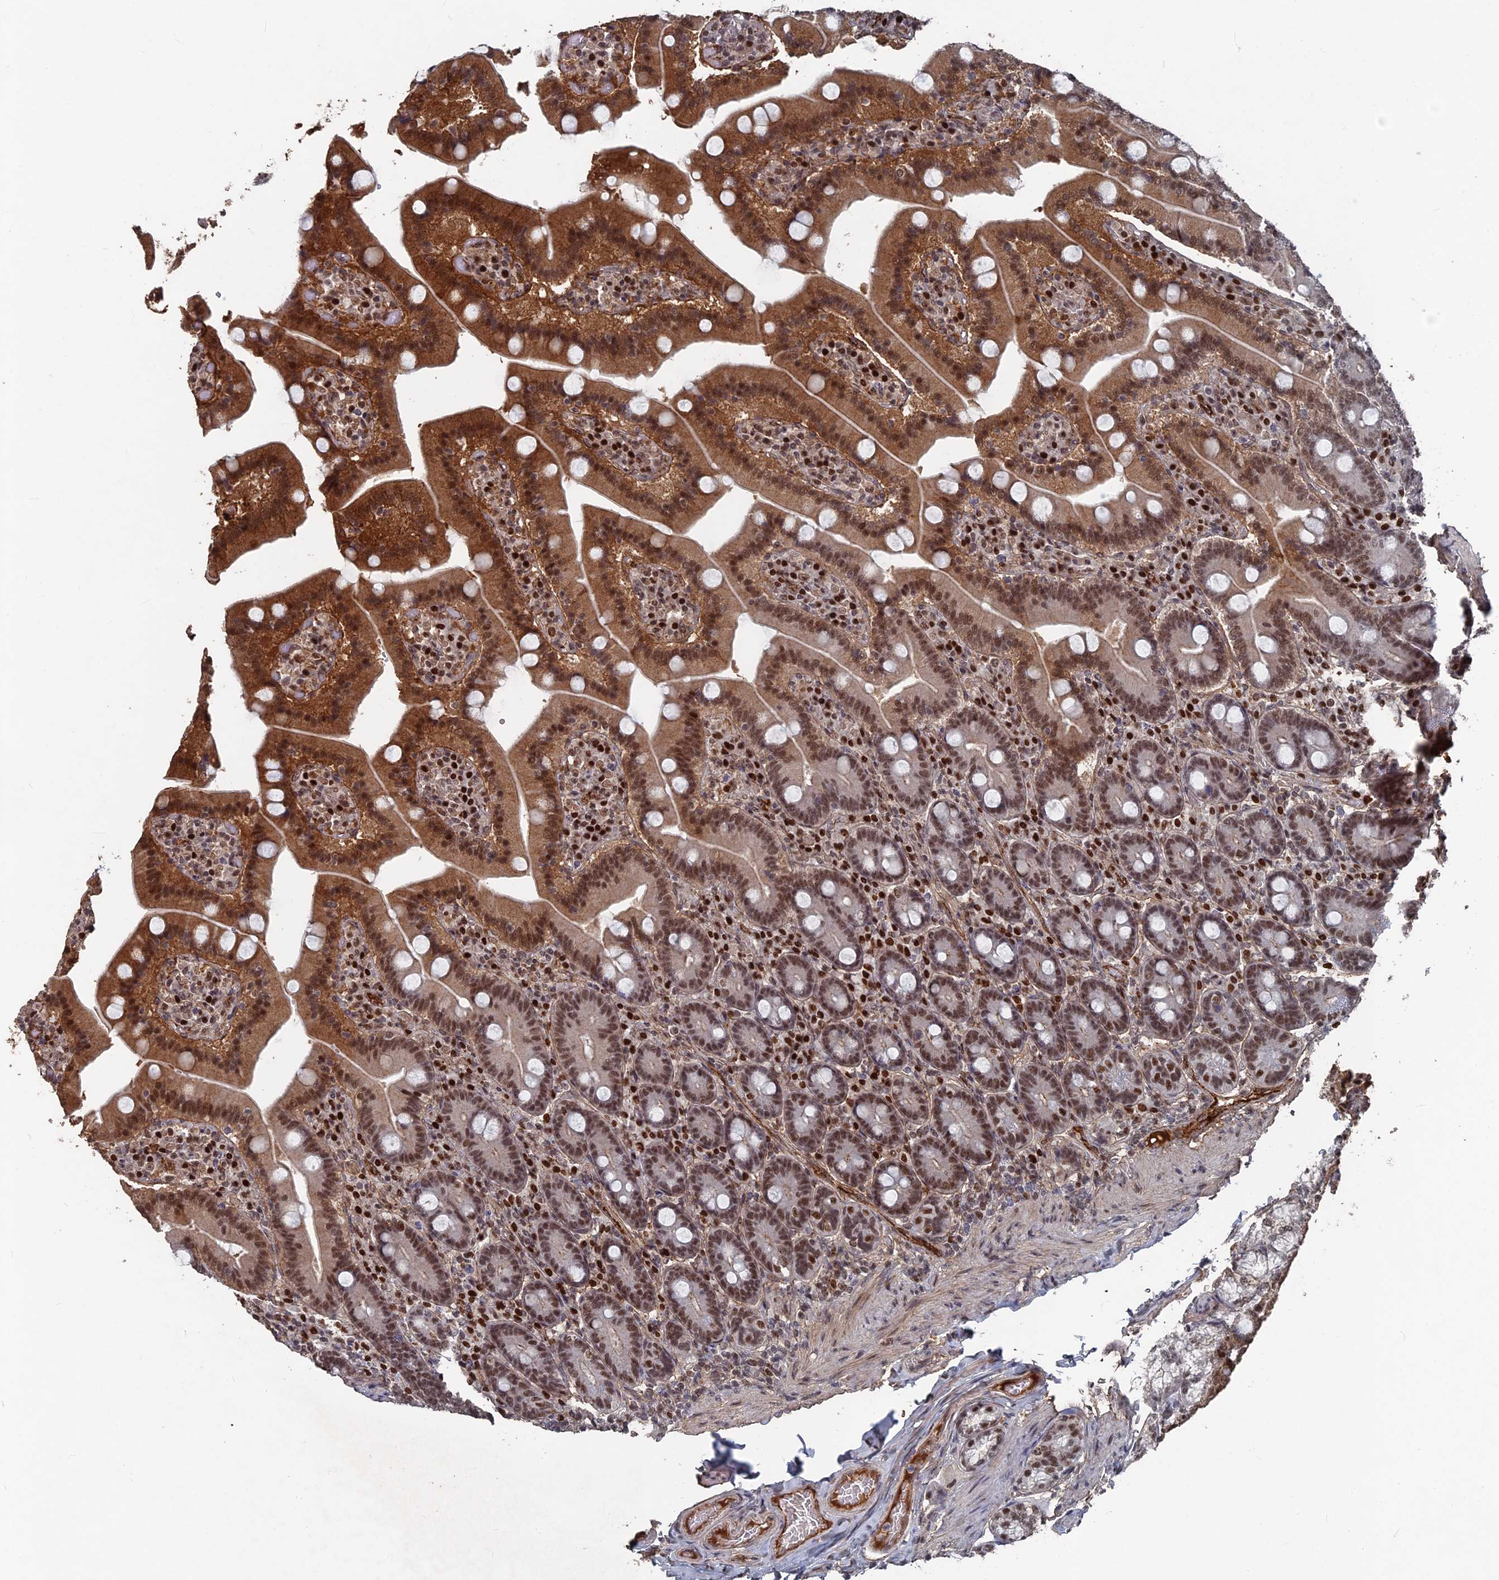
{"staining": {"intensity": "strong", "quantity": ">75%", "location": "cytoplasmic/membranous,nuclear"}, "tissue": "duodenum", "cell_type": "Glandular cells", "image_type": "normal", "snomed": [{"axis": "morphology", "description": "Normal tissue, NOS"}, {"axis": "topography", "description": "Duodenum"}], "caption": "Duodenum stained with a brown dye displays strong cytoplasmic/membranous,nuclear positive staining in approximately >75% of glandular cells.", "gene": "SH3D21", "patient": {"sex": "female", "age": 62}}